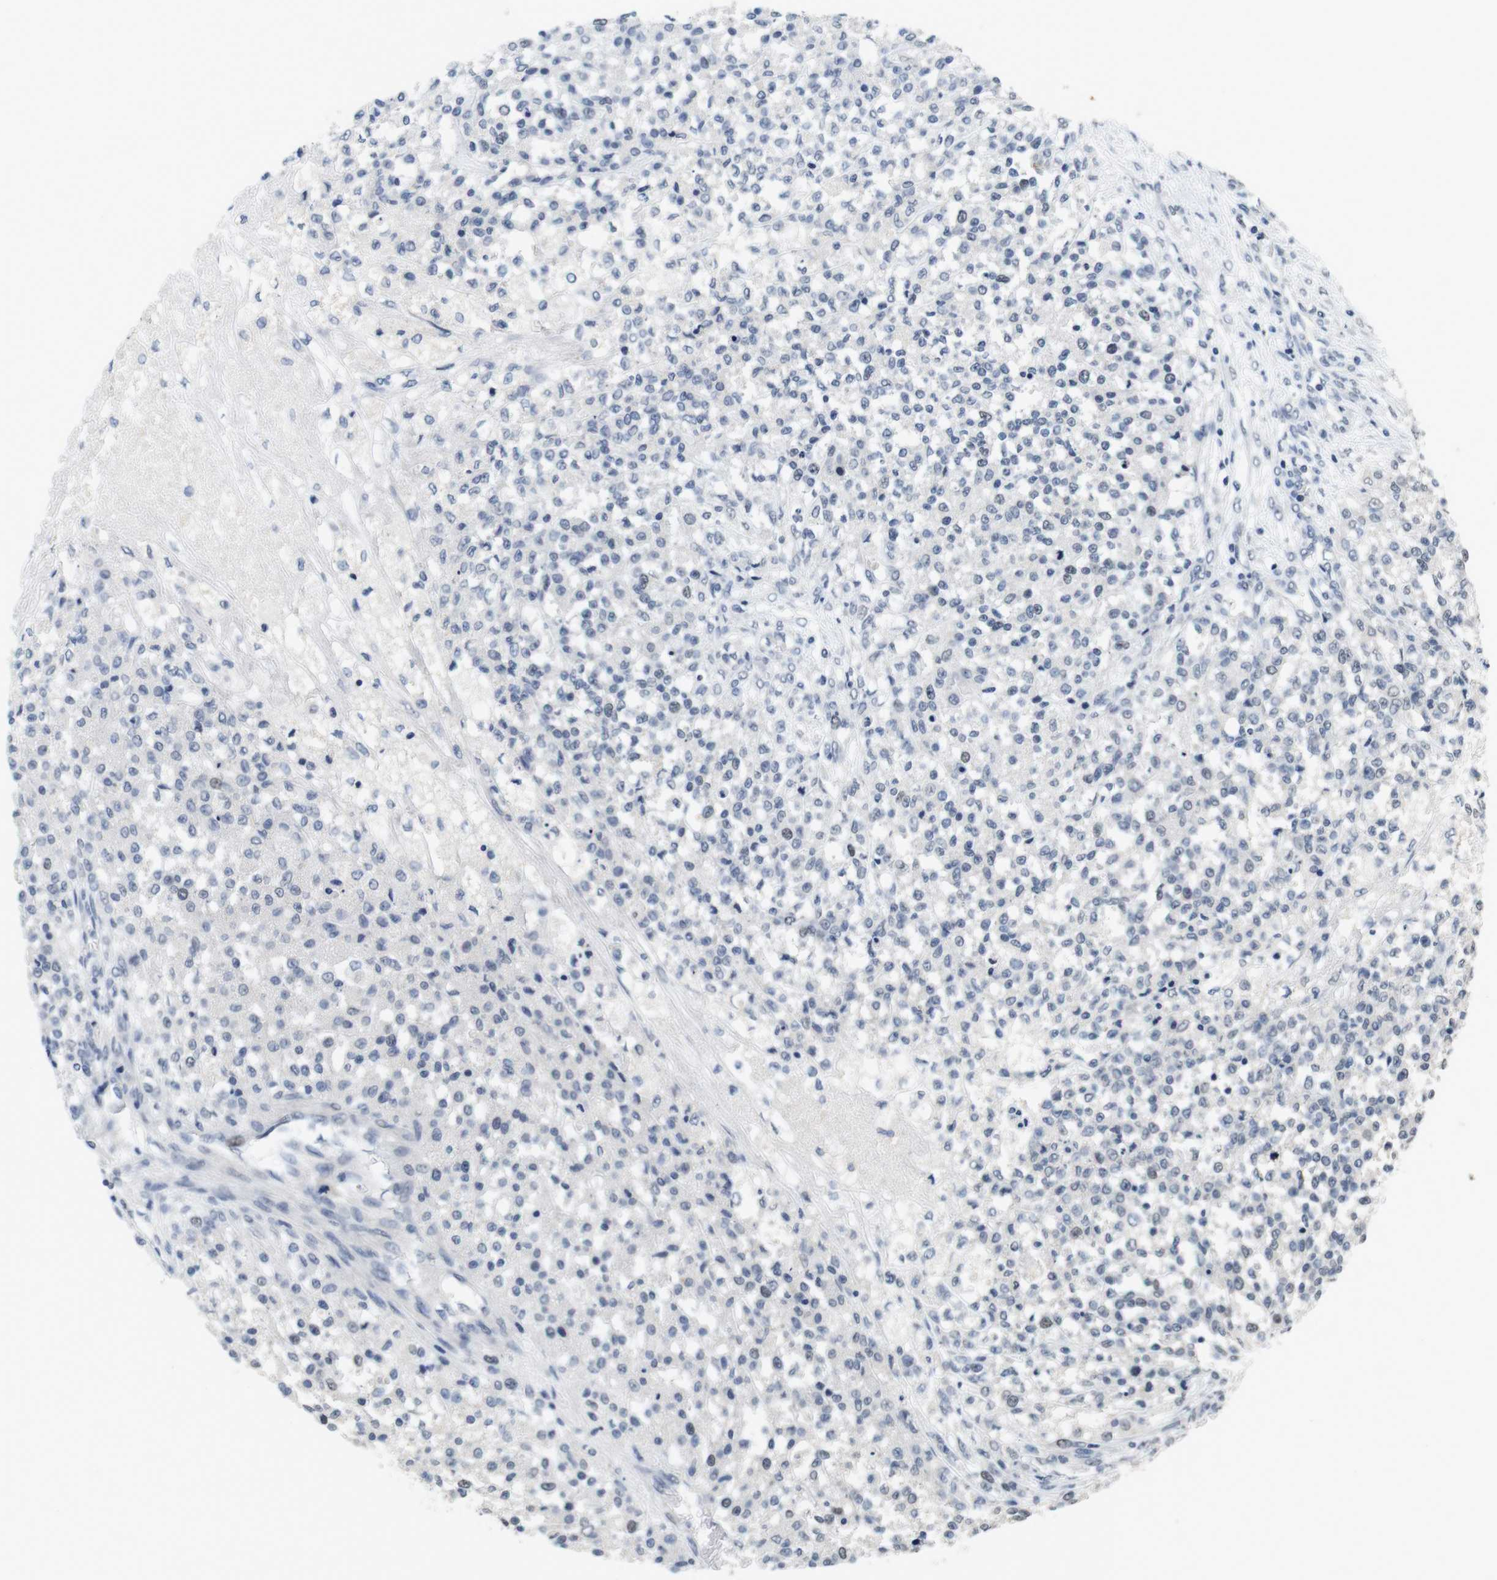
{"staining": {"intensity": "negative", "quantity": "none", "location": "none"}, "tissue": "testis cancer", "cell_type": "Tumor cells", "image_type": "cancer", "snomed": [{"axis": "morphology", "description": "Seminoma, NOS"}, {"axis": "topography", "description": "Testis"}], "caption": "The immunohistochemistry micrograph has no significant staining in tumor cells of testis cancer (seminoma) tissue.", "gene": "SKP2", "patient": {"sex": "male", "age": 59}}